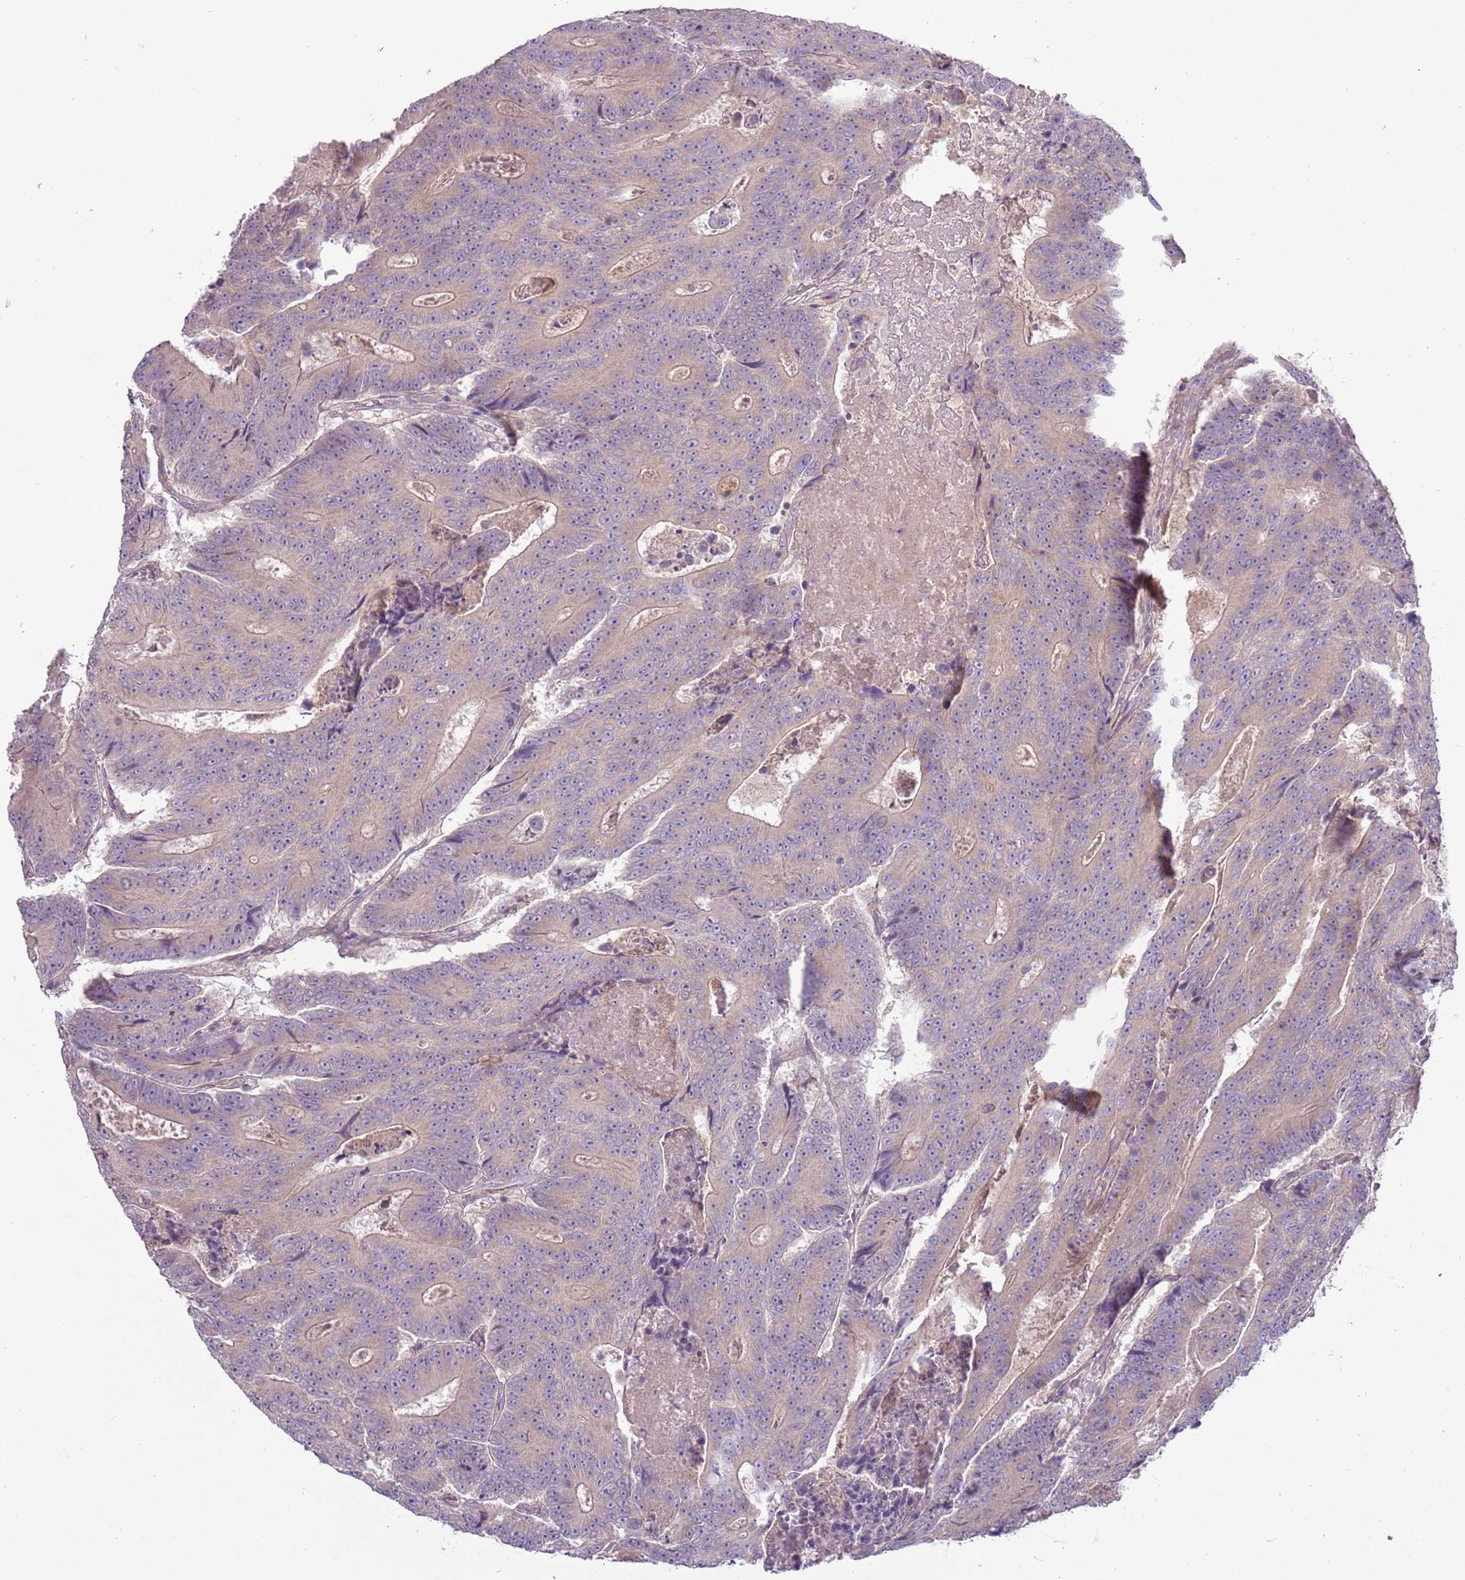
{"staining": {"intensity": "weak", "quantity": "<25%", "location": "cytoplasmic/membranous"}, "tissue": "colorectal cancer", "cell_type": "Tumor cells", "image_type": "cancer", "snomed": [{"axis": "morphology", "description": "Adenocarcinoma, NOS"}, {"axis": "topography", "description": "Colon"}], "caption": "IHC of colorectal cancer (adenocarcinoma) exhibits no expression in tumor cells. (DAB (3,3'-diaminobenzidine) immunohistochemistry (IHC), high magnification).", "gene": "DTD2", "patient": {"sex": "male", "age": 83}}